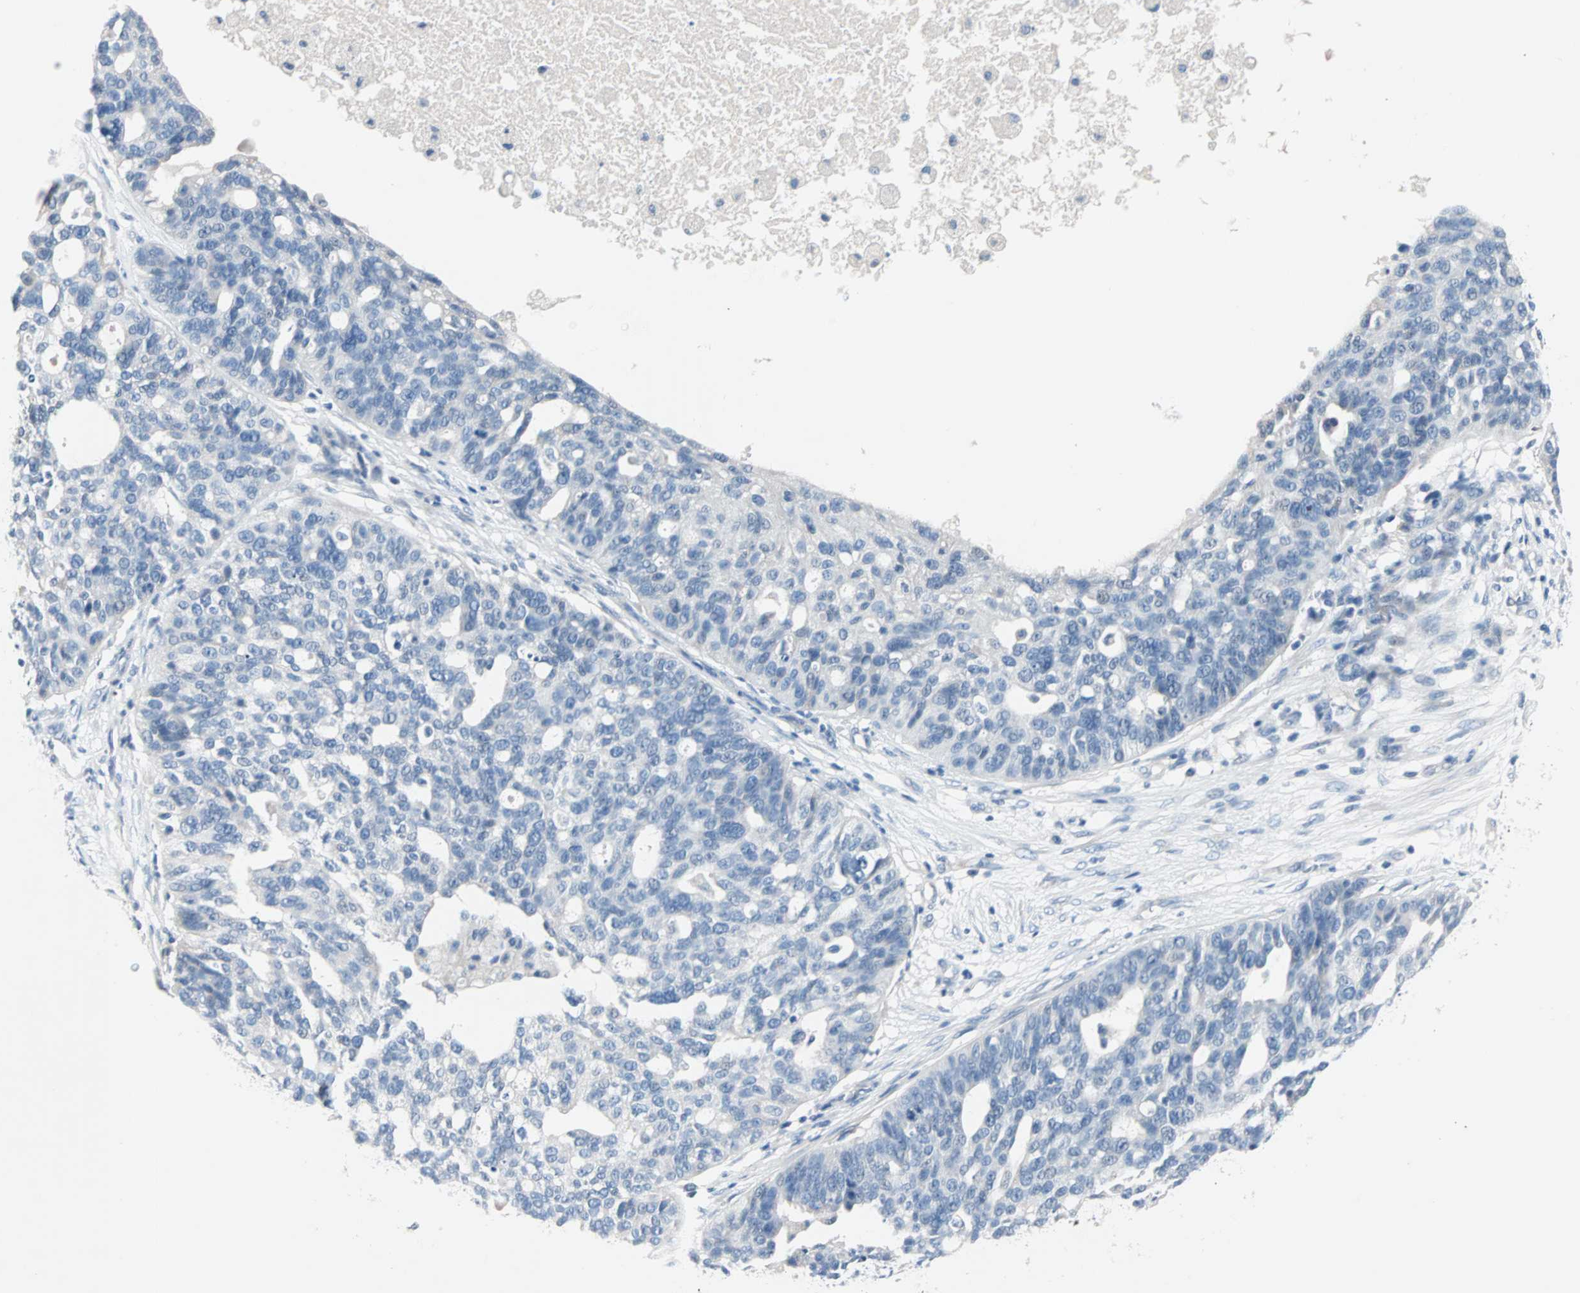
{"staining": {"intensity": "negative", "quantity": "none", "location": "none"}, "tissue": "ovarian cancer", "cell_type": "Tumor cells", "image_type": "cancer", "snomed": [{"axis": "morphology", "description": "Cystadenocarcinoma, serous, NOS"}, {"axis": "topography", "description": "Ovary"}], "caption": "This micrograph is of ovarian cancer (serous cystadenocarcinoma) stained with IHC to label a protein in brown with the nuclei are counter-stained blue. There is no staining in tumor cells.", "gene": "NEFH", "patient": {"sex": "female", "age": 59}}